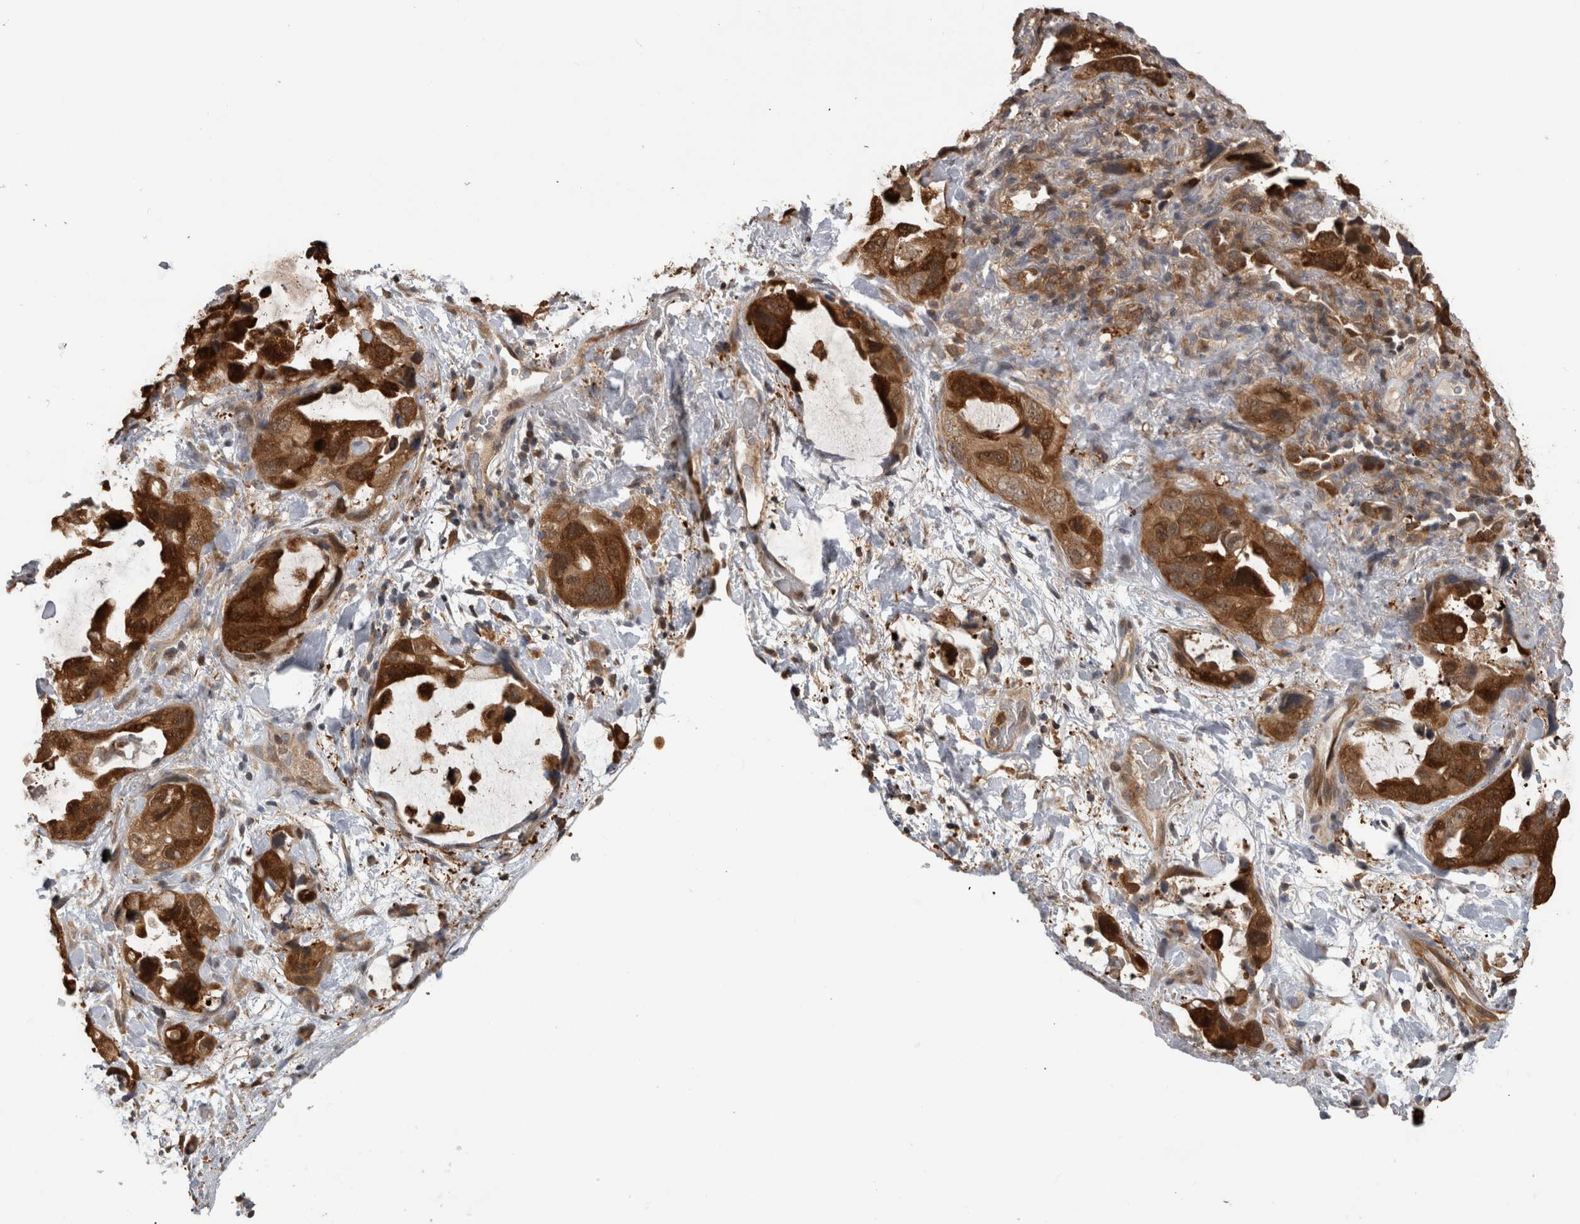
{"staining": {"intensity": "strong", "quantity": ">75%", "location": "cytoplasmic/membranous,nuclear"}, "tissue": "lung cancer", "cell_type": "Tumor cells", "image_type": "cancer", "snomed": [{"axis": "morphology", "description": "Squamous cell carcinoma, NOS"}, {"axis": "topography", "description": "Lung"}], "caption": "Strong cytoplasmic/membranous and nuclear staining for a protein is identified in about >75% of tumor cells of lung cancer (squamous cell carcinoma) using IHC.", "gene": "USH1G", "patient": {"sex": "female", "age": 73}}